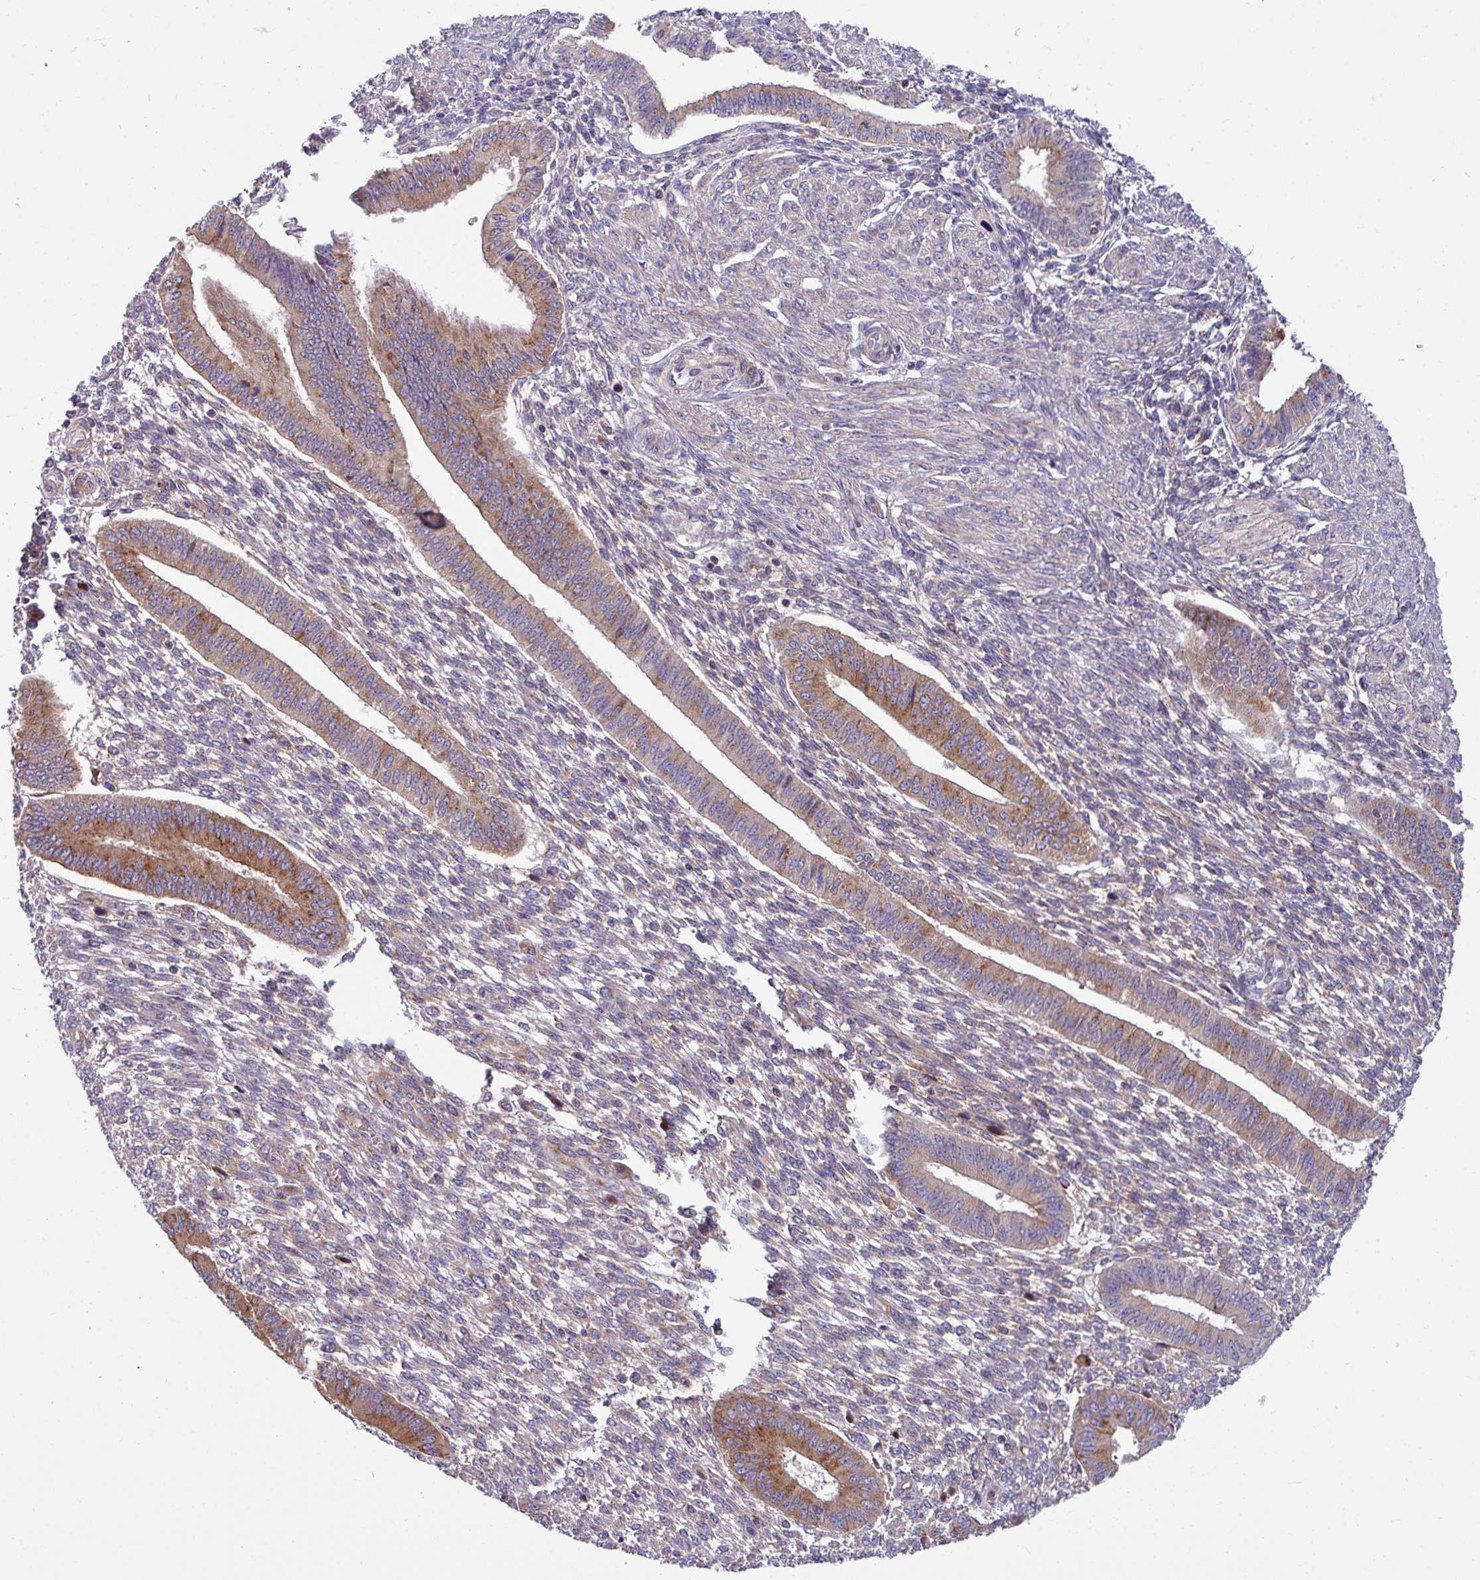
{"staining": {"intensity": "weak", "quantity": "25%-75%", "location": "cytoplasmic/membranous"}, "tissue": "endometrium", "cell_type": "Cells in endometrial stroma", "image_type": "normal", "snomed": [{"axis": "morphology", "description": "Normal tissue, NOS"}, {"axis": "topography", "description": "Endometrium"}], "caption": "A micrograph of endometrium stained for a protein exhibits weak cytoplasmic/membranous brown staining in cells in endometrial stroma. The staining is performed using DAB (3,3'-diaminobenzidine) brown chromogen to label protein expression. The nuclei are counter-stained blue using hematoxylin.", "gene": "LSM12", "patient": {"sex": "female", "age": 36}}